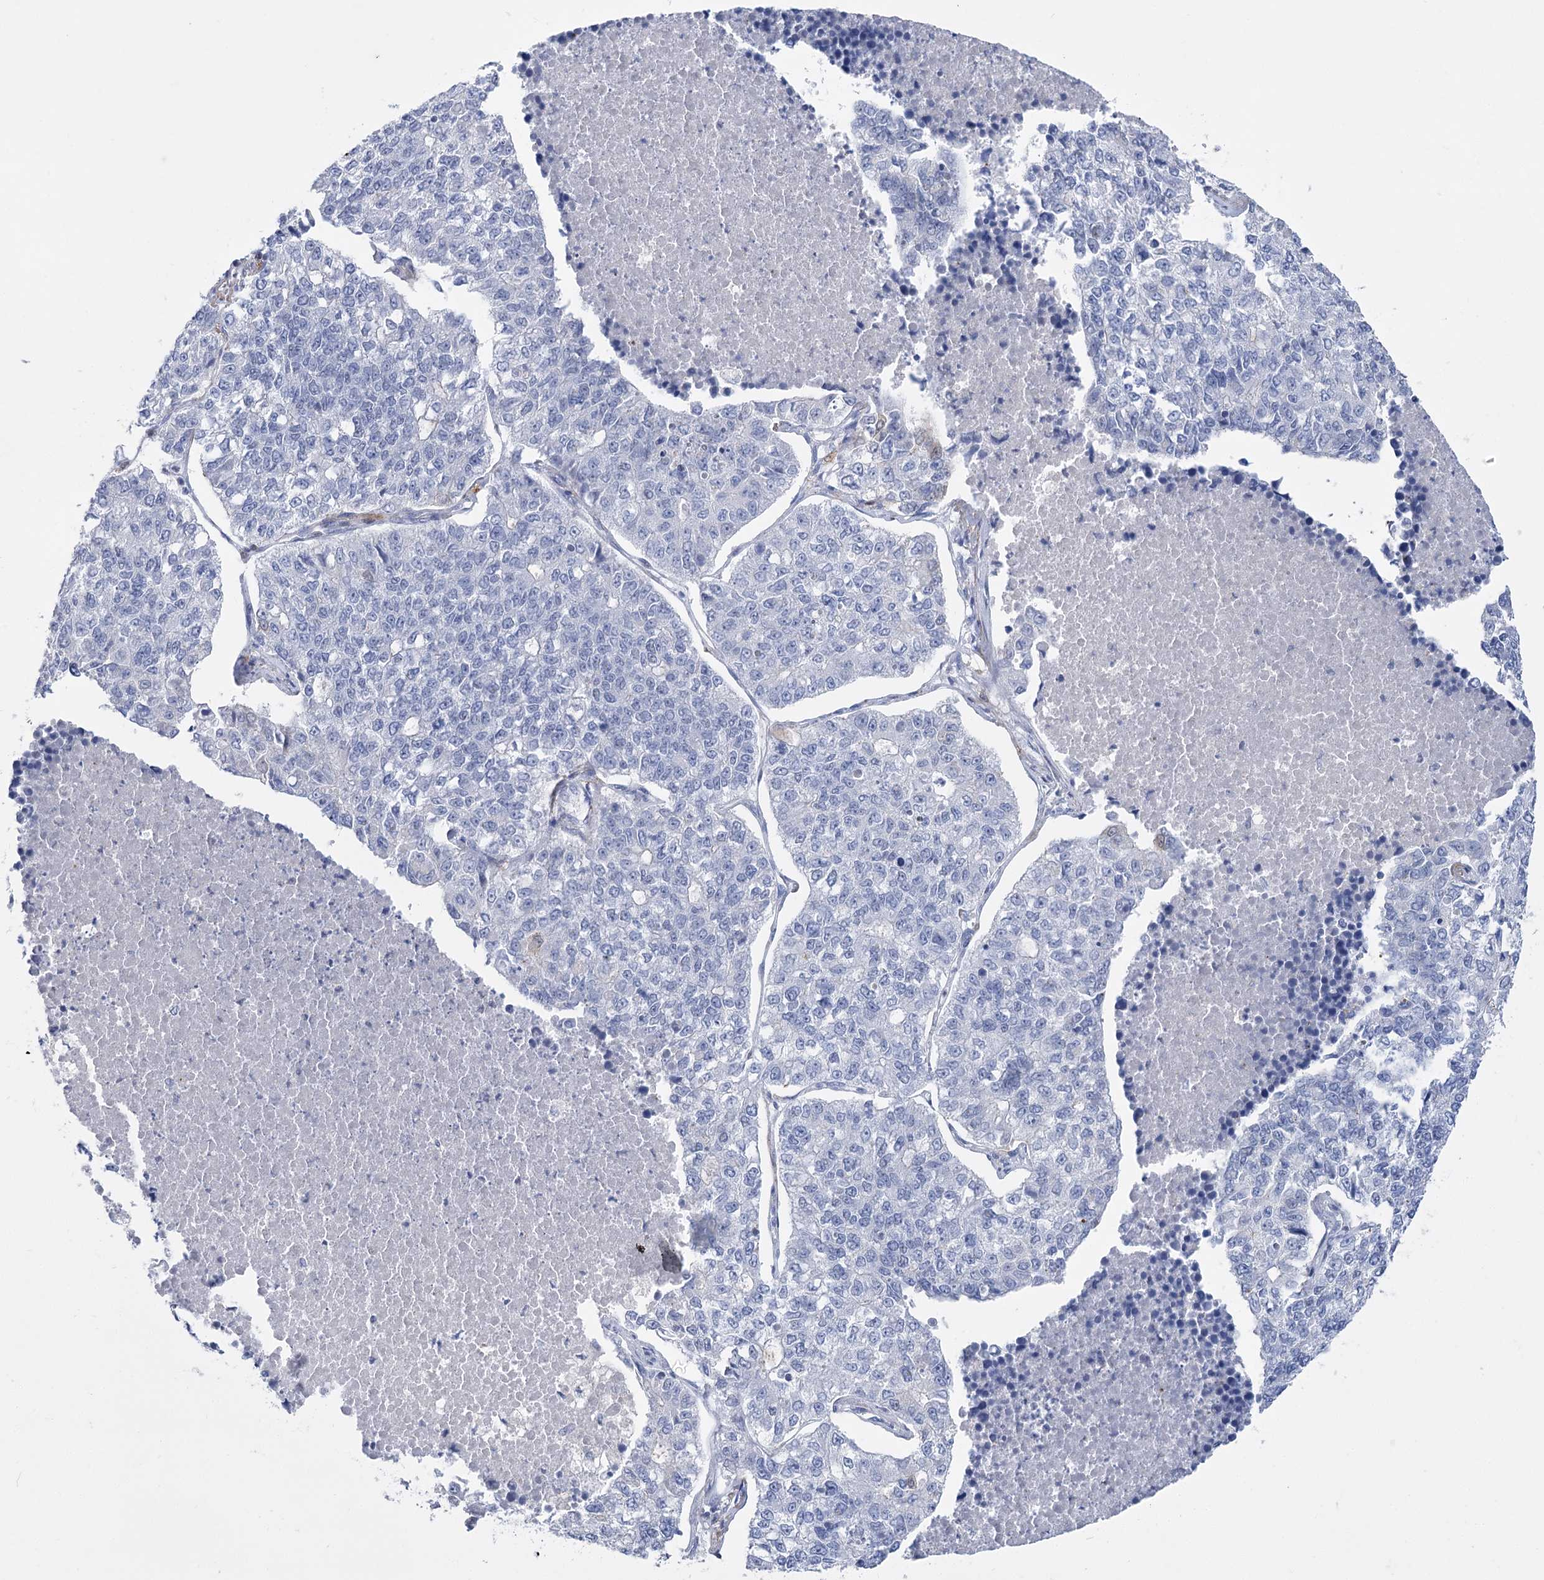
{"staining": {"intensity": "negative", "quantity": "none", "location": "none"}, "tissue": "lung cancer", "cell_type": "Tumor cells", "image_type": "cancer", "snomed": [{"axis": "morphology", "description": "Adenocarcinoma, NOS"}, {"axis": "topography", "description": "Lung"}], "caption": "Immunohistochemical staining of lung cancer (adenocarcinoma) exhibits no significant staining in tumor cells.", "gene": "PCDHA1", "patient": {"sex": "male", "age": 49}}